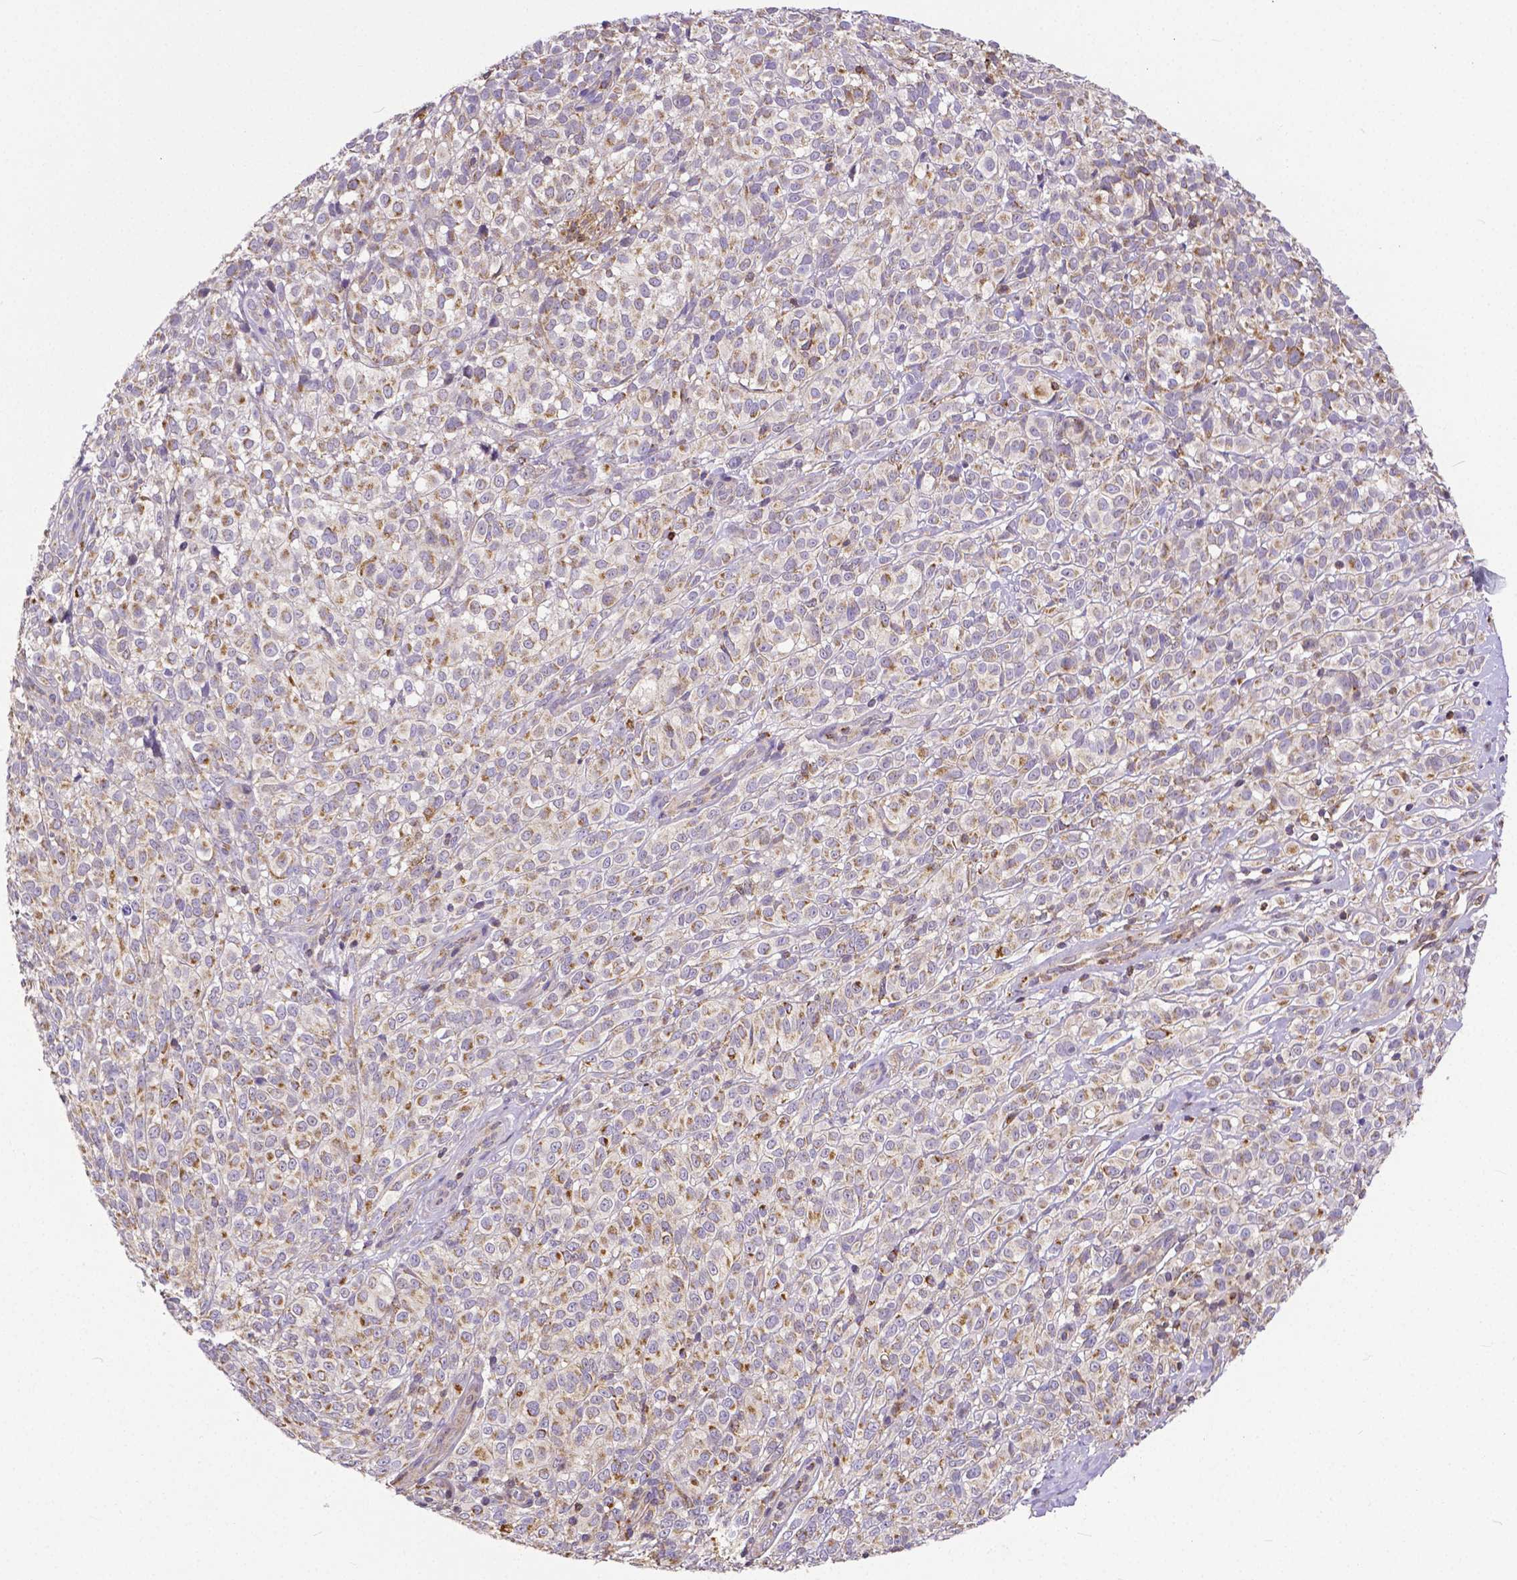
{"staining": {"intensity": "weak", "quantity": ">75%", "location": "cytoplasmic/membranous"}, "tissue": "melanoma", "cell_type": "Tumor cells", "image_type": "cancer", "snomed": [{"axis": "morphology", "description": "Malignant melanoma, NOS"}, {"axis": "topography", "description": "Skin"}], "caption": "This is an image of IHC staining of melanoma, which shows weak expression in the cytoplasmic/membranous of tumor cells.", "gene": "MCL1", "patient": {"sex": "male", "age": 85}}